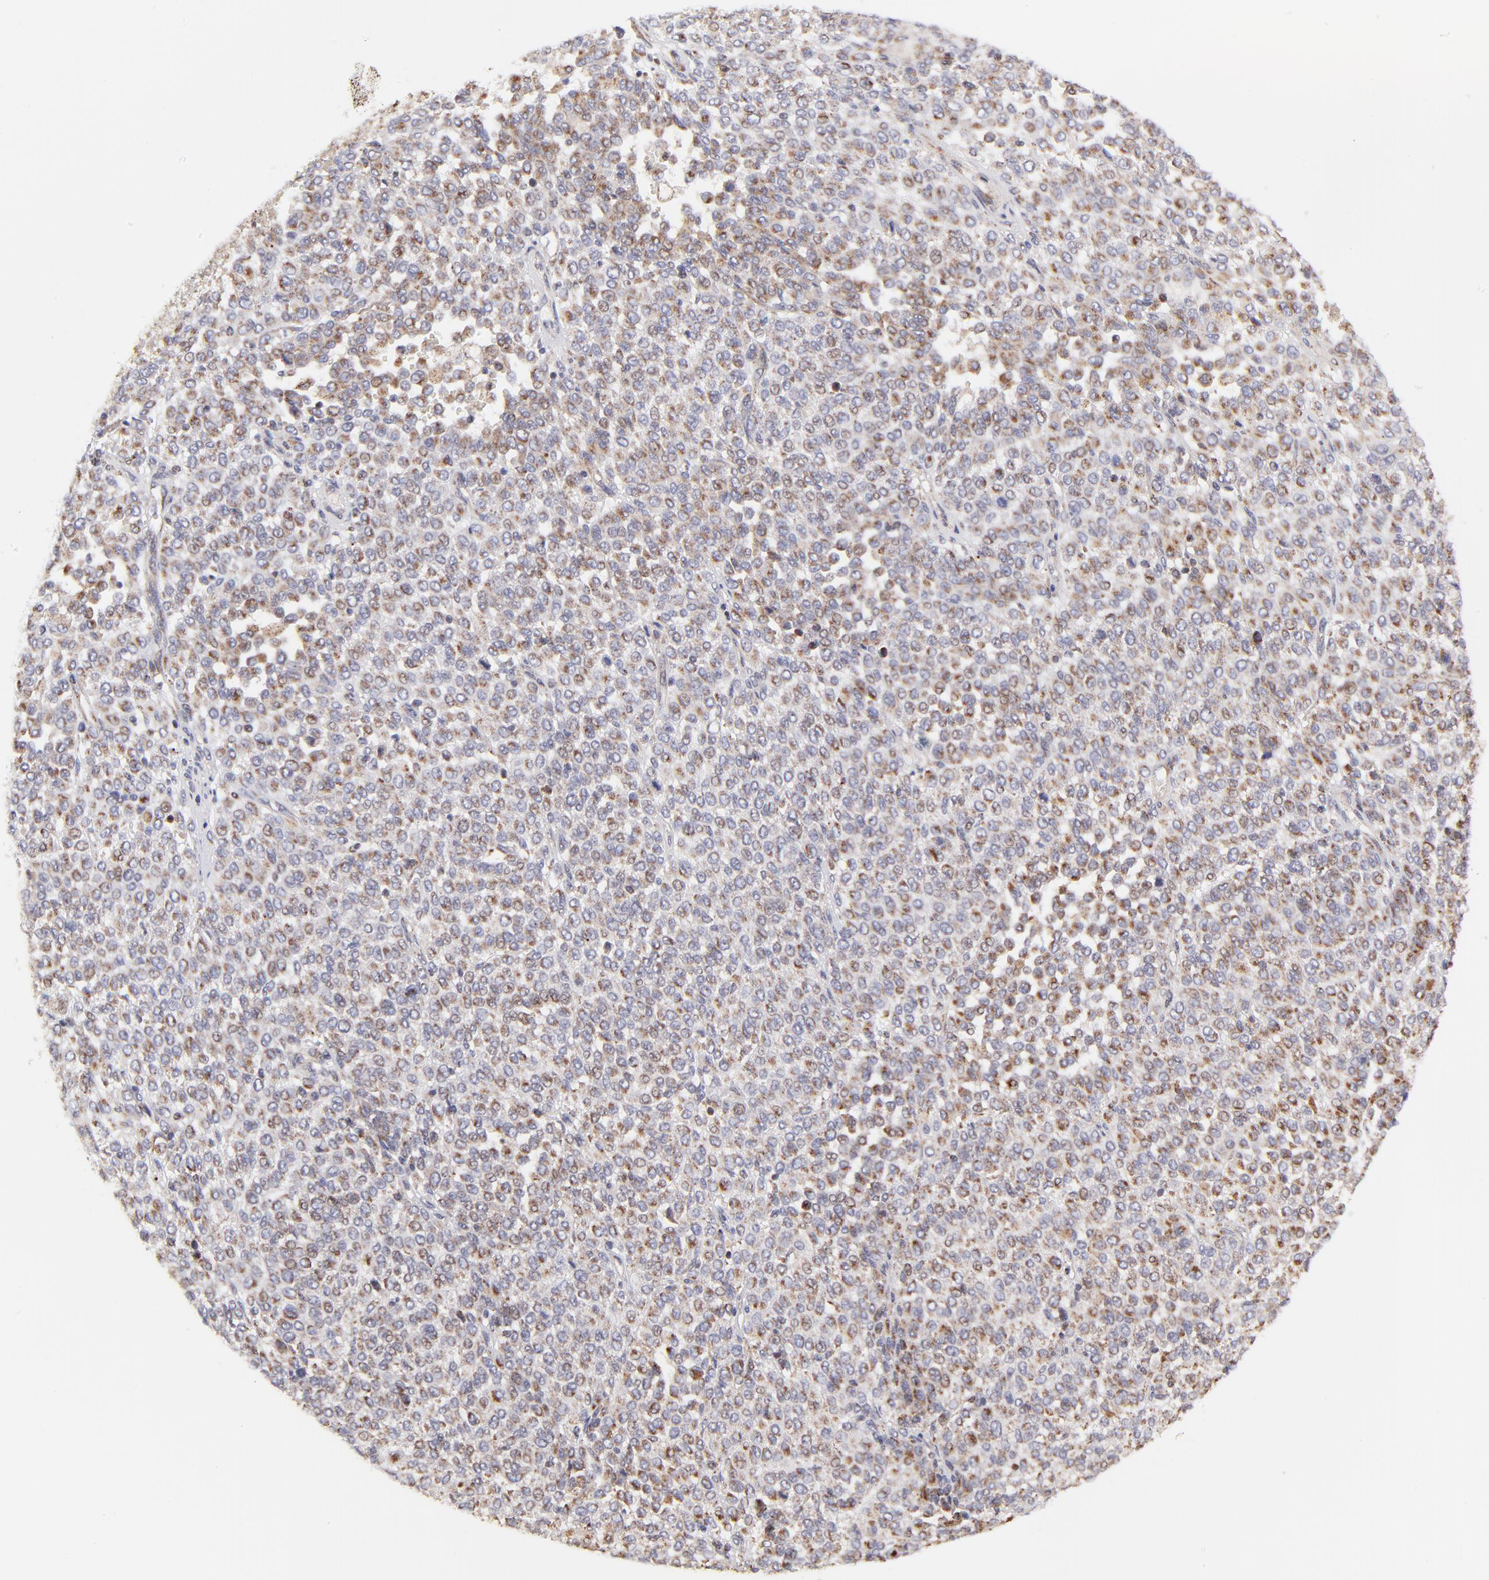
{"staining": {"intensity": "moderate", "quantity": ">75%", "location": "cytoplasmic/membranous"}, "tissue": "melanoma", "cell_type": "Tumor cells", "image_type": "cancer", "snomed": [{"axis": "morphology", "description": "Malignant melanoma, Metastatic site"}, {"axis": "topography", "description": "Pancreas"}], "caption": "Tumor cells exhibit medium levels of moderate cytoplasmic/membranous staining in about >75% of cells in melanoma.", "gene": "MAP2K7", "patient": {"sex": "female", "age": 30}}